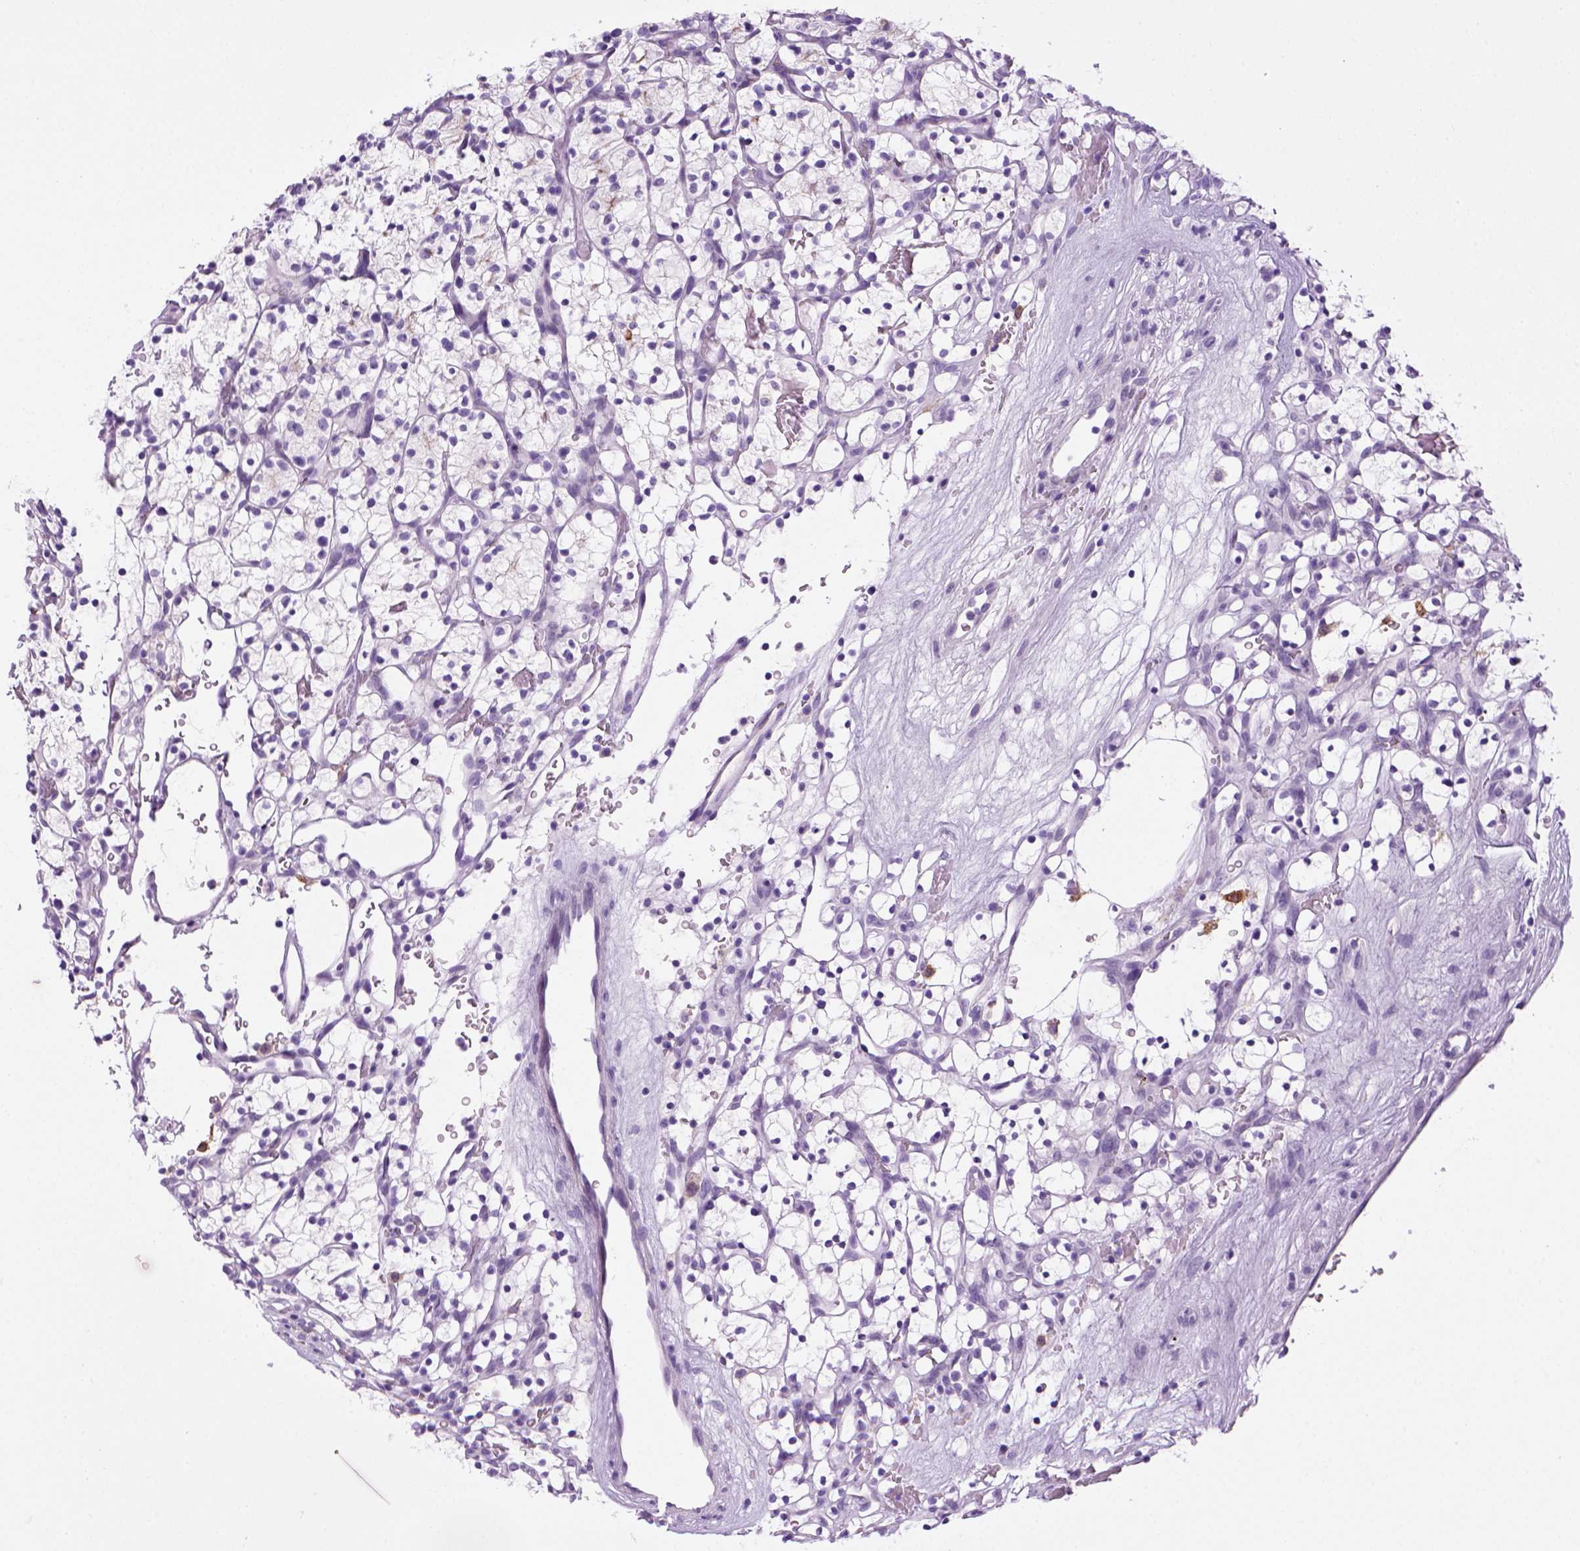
{"staining": {"intensity": "negative", "quantity": "none", "location": "none"}, "tissue": "renal cancer", "cell_type": "Tumor cells", "image_type": "cancer", "snomed": [{"axis": "morphology", "description": "Adenocarcinoma, NOS"}, {"axis": "topography", "description": "Kidney"}], "caption": "An immunohistochemistry histopathology image of adenocarcinoma (renal) is shown. There is no staining in tumor cells of adenocarcinoma (renal).", "gene": "SGCG", "patient": {"sex": "female", "age": 64}}